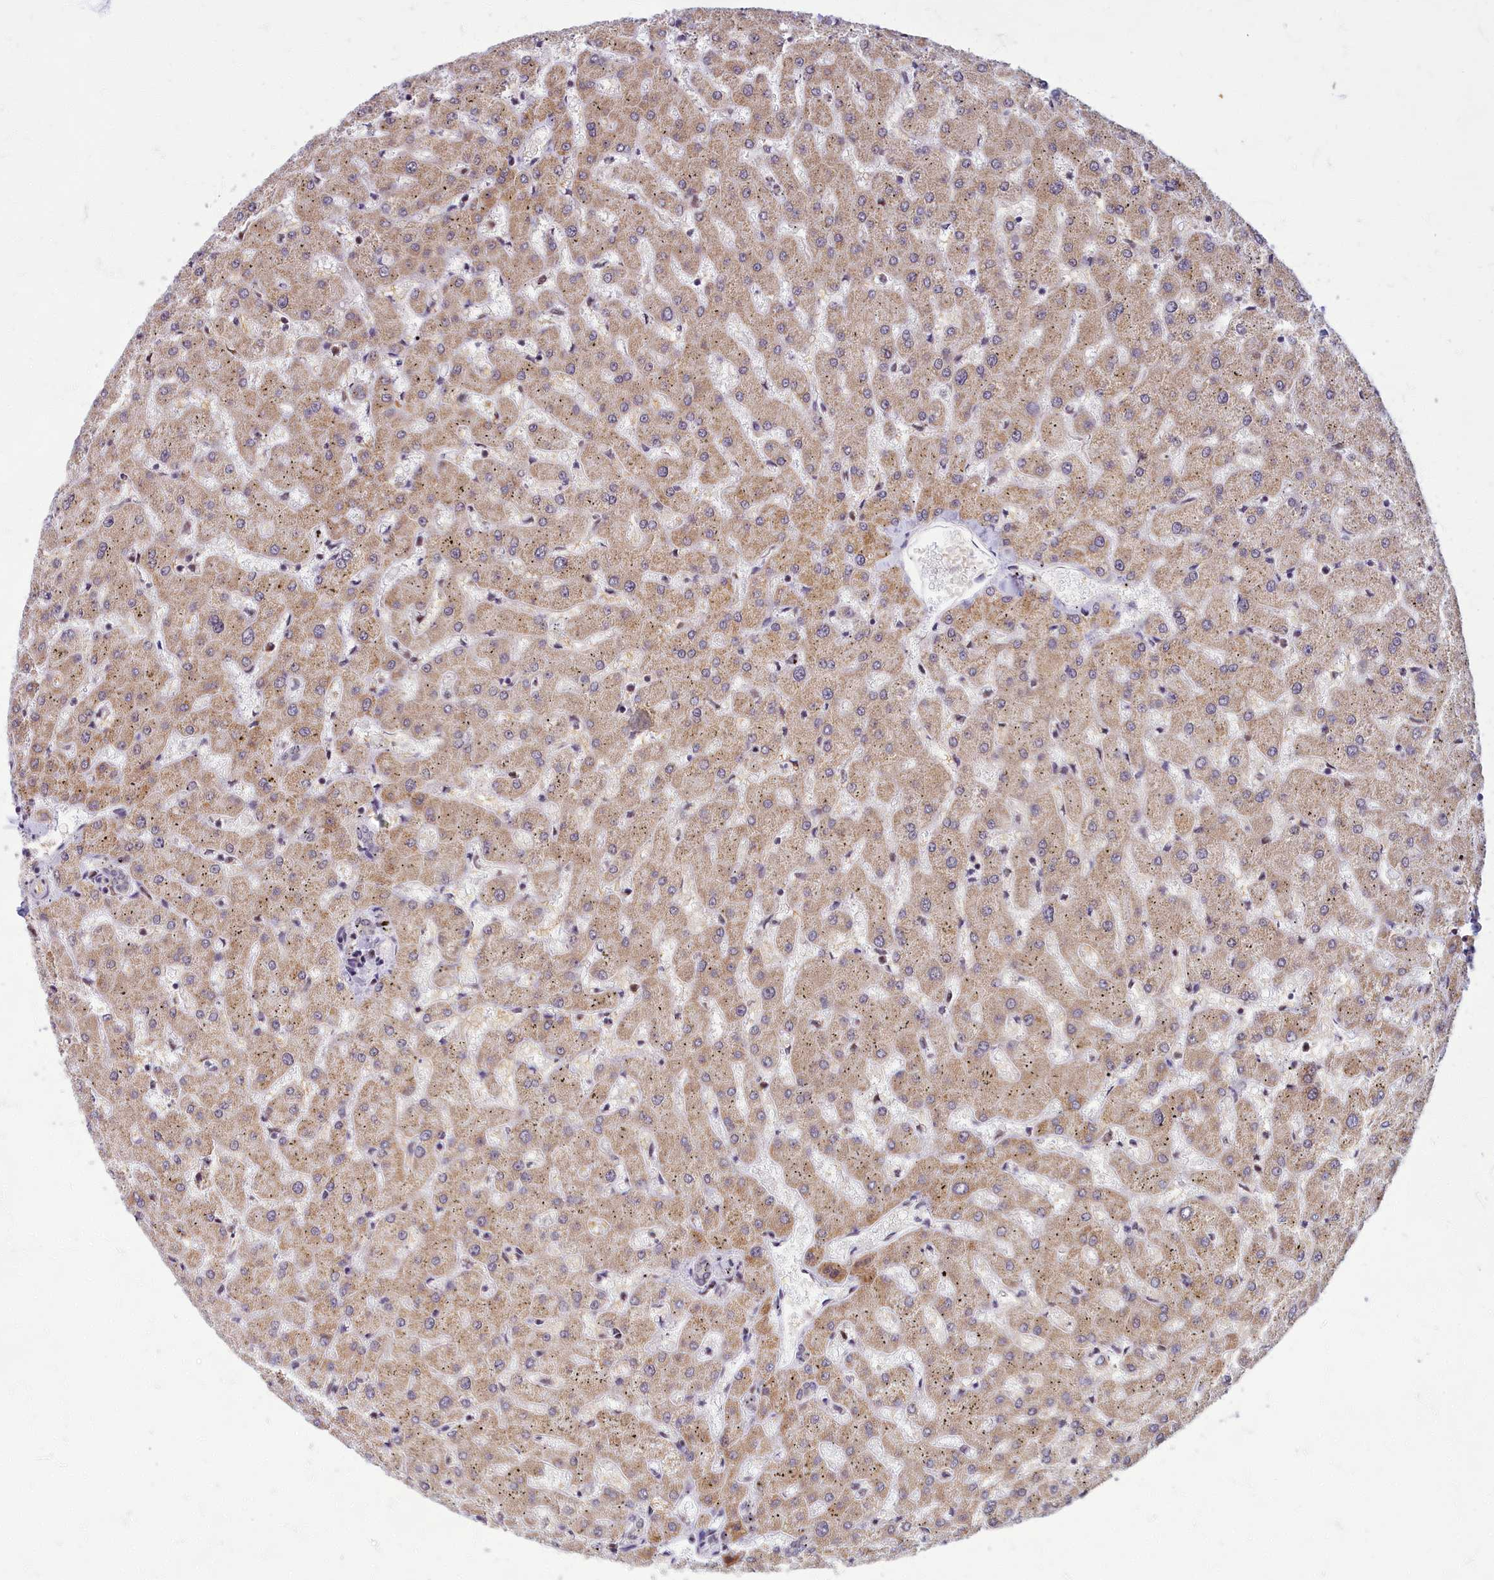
{"staining": {"intensity": "negative", "quantity": "none", "location": "none"}, "tissue": "liver", "cell_type": "Cholangiocytes", "image_type": "normal", "snomed": [{"axis": "morphology", "description": "Normal tissue, NOS"}, {"axis": "topography", "description": "Liver"}], "caption": "This is an IHC photomicrograph of normal human liver. There is no expression in cholangiocytes.", "gene": "EARS2", "patient": {"sex": "female", "age": 63}}